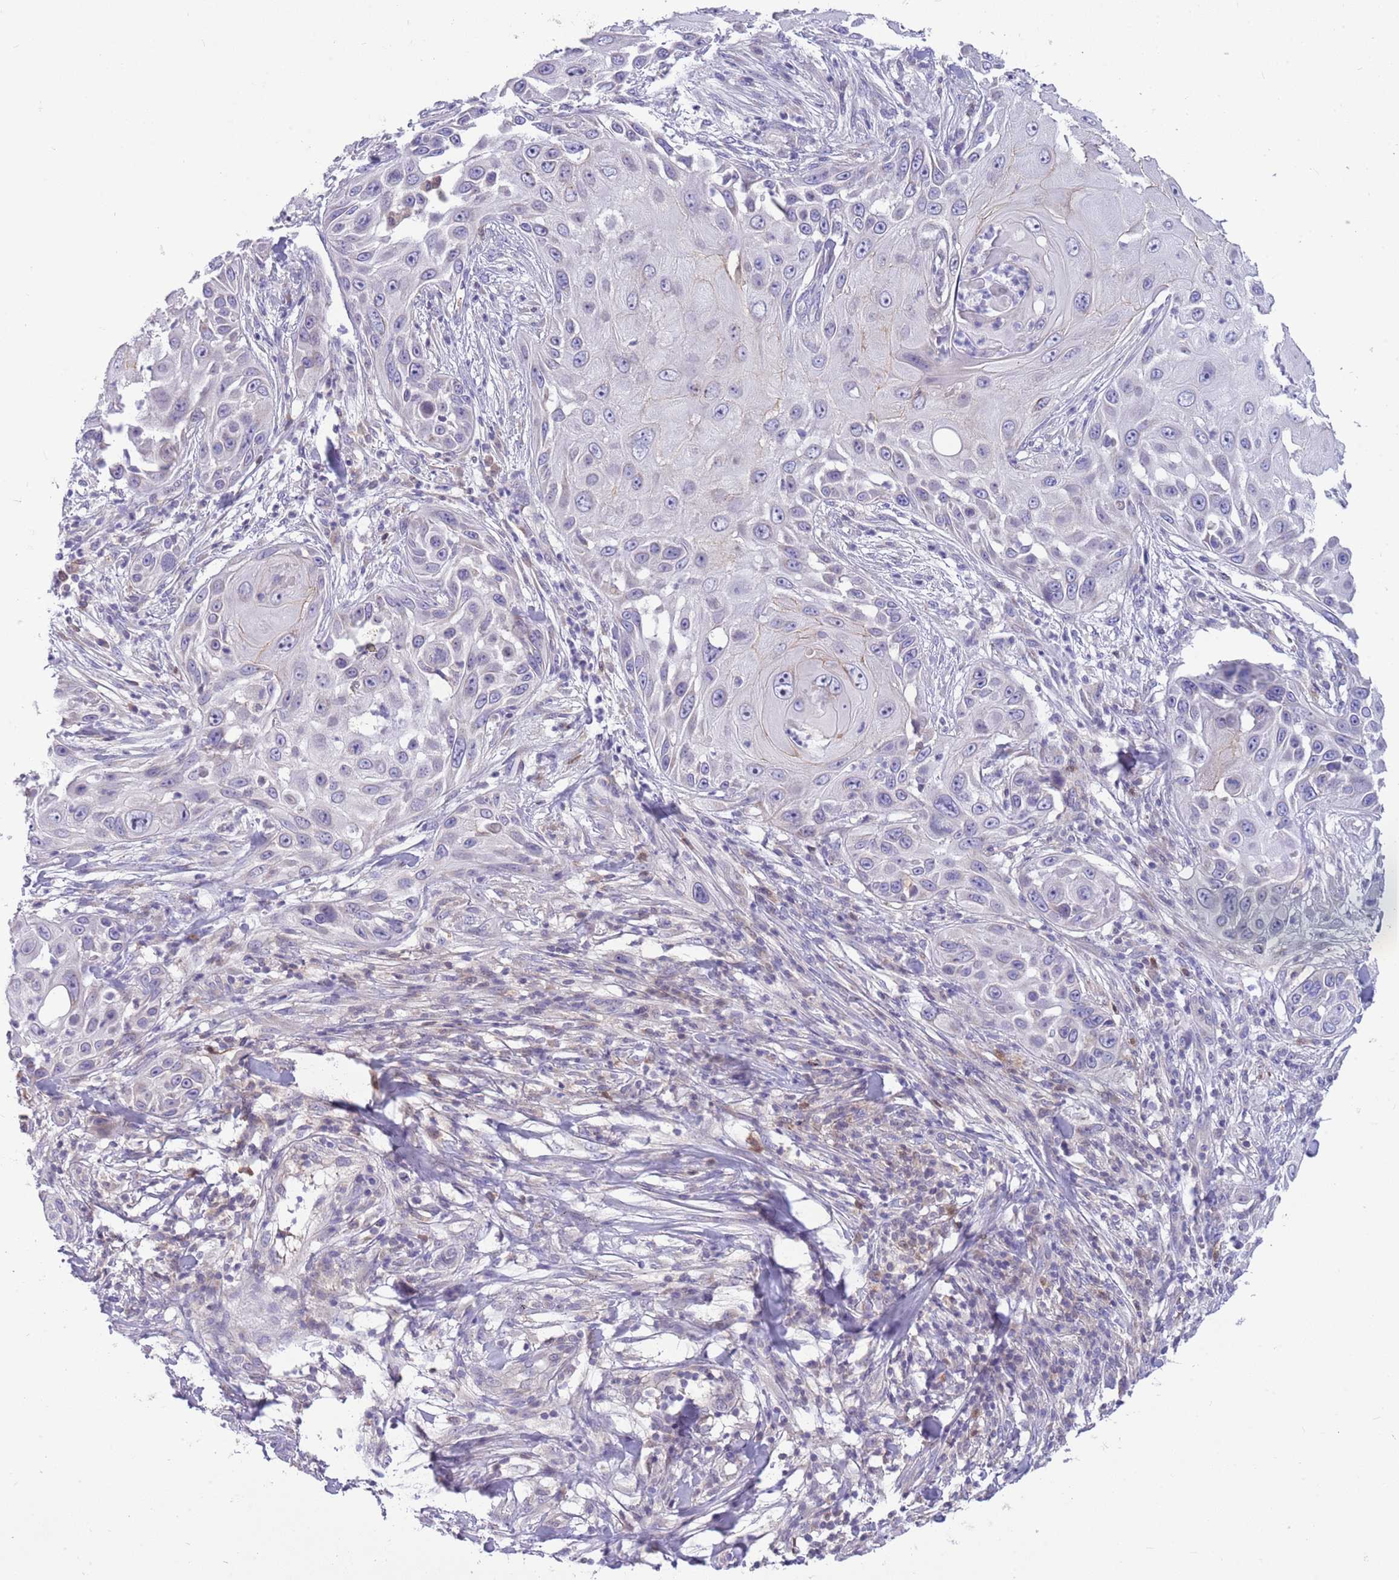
{"staining": {"intensity": "weak", "quantity": "<25%", "location": "cytoplasmic/membranous"}, "tissue": "skin cancer", "cell_type": "Tumor cells", "image_type": "cancer", "snomed": [{"axis": "morphology", "description": "Squamous cell carcinoma, NOS"}, {"axis": "topography", "description": "Skin"}], "caption": "This is an immunohistochemistry photomicrograph of human skin cancer (squamous cell carcinoma). There is no expression in tumor cells.", "gene": "DDHD1", "patient": {"sex": "female", "age": 44}}